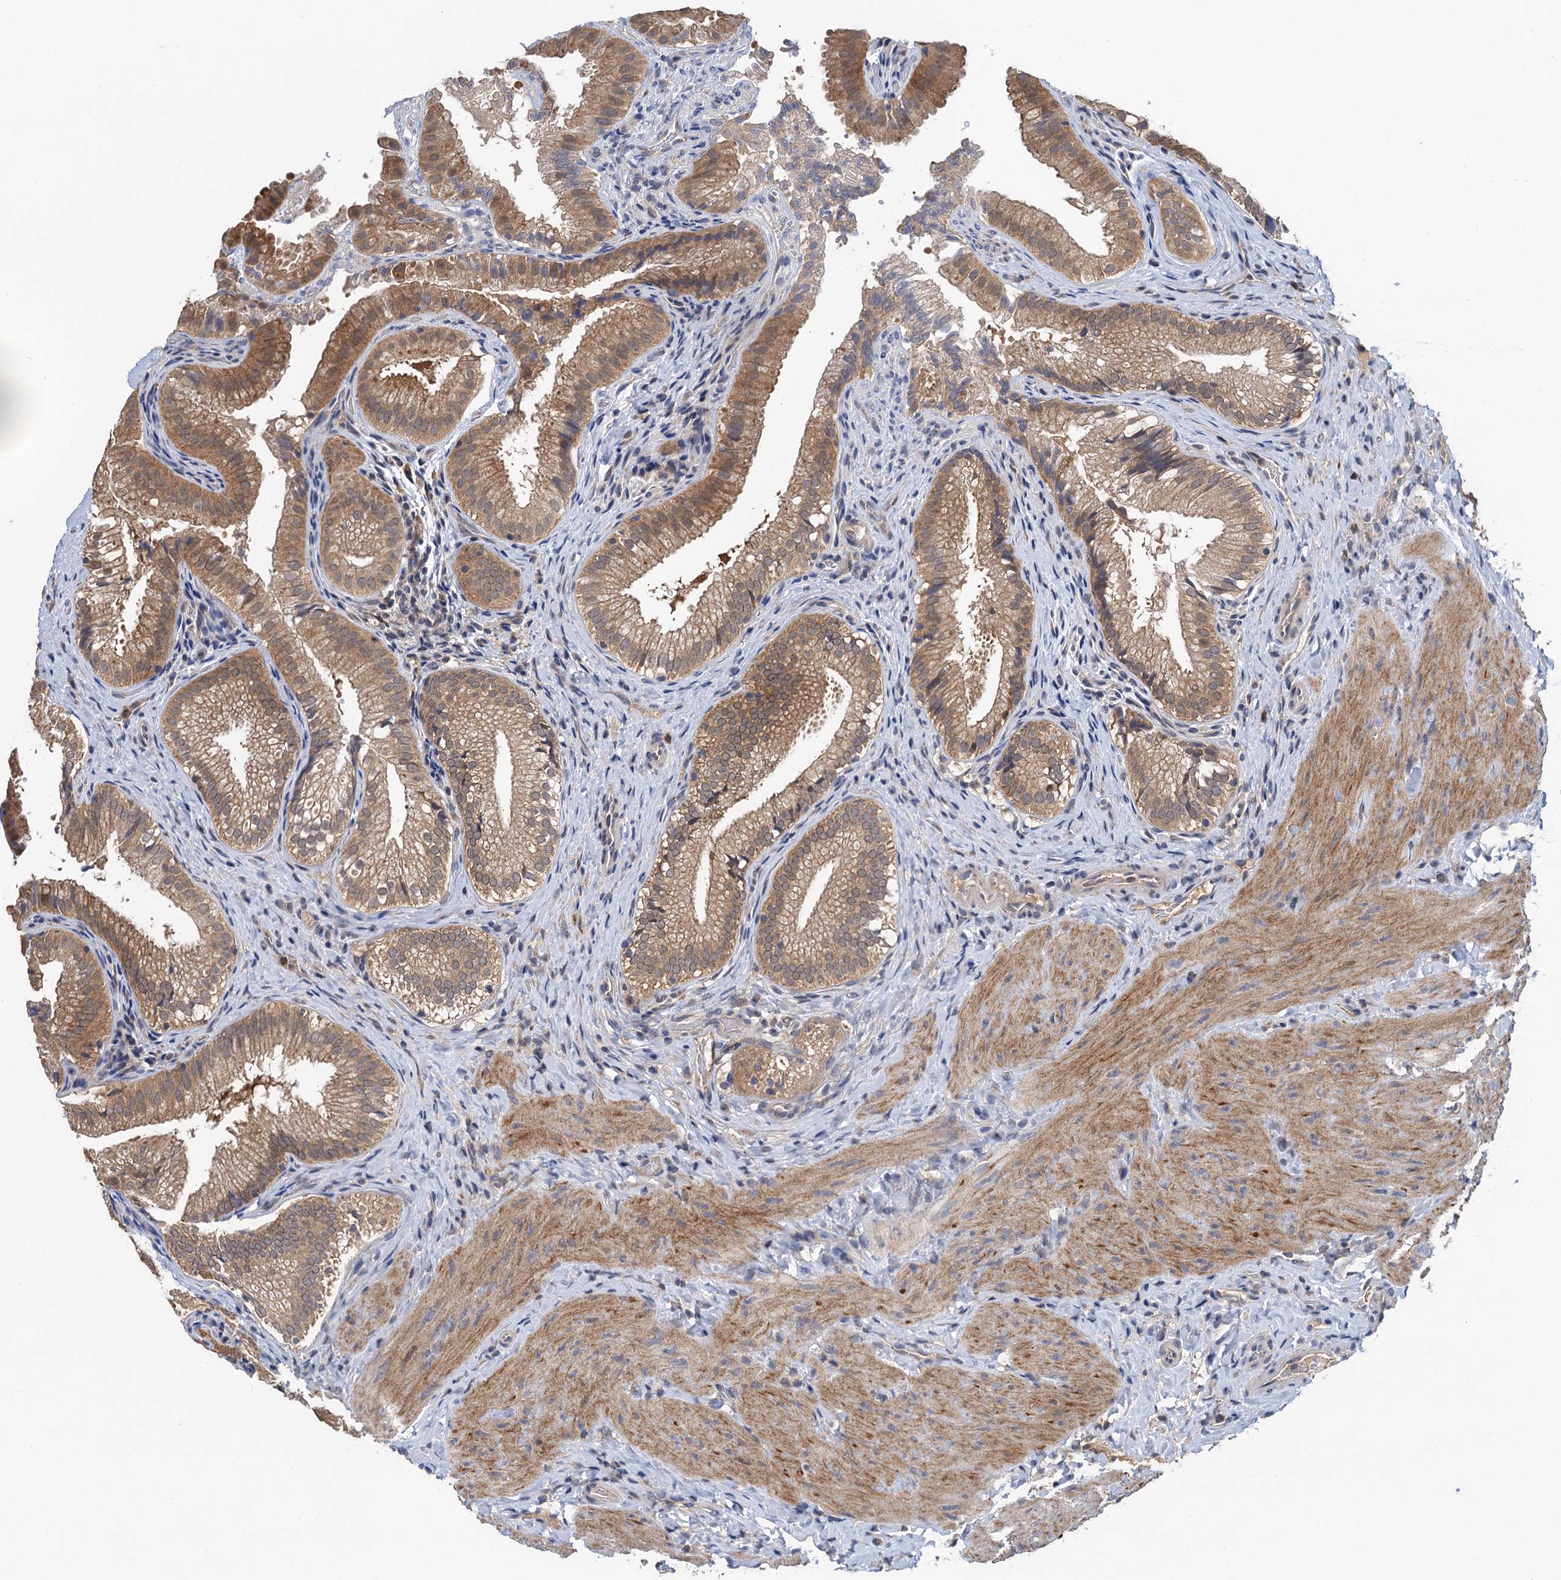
{"staining": {"intensity": "moderate", "quantity": ">75%", "location": "cytoplasmic/membranous"}, "tissue": "gallbladder", "cell_type": "Glandular cells", "image_type": "normal", "snomed": [{"axis": "morphology", "description": "Normal tissue, NOS"}, {"axis": "topography", "description": "Gallbladder"}], "caption": "Protein staining shows moderate cytoplasmic/membranous staining in approximately >75% of glandular cells in benign gallbladder. The staining was performed using DAB, with brown indicating positive protein expression. Nuclei are stained blue with hematoxylin.", "gene": "TMEM39B", "patient": {"sex": "female", "age": 30}}